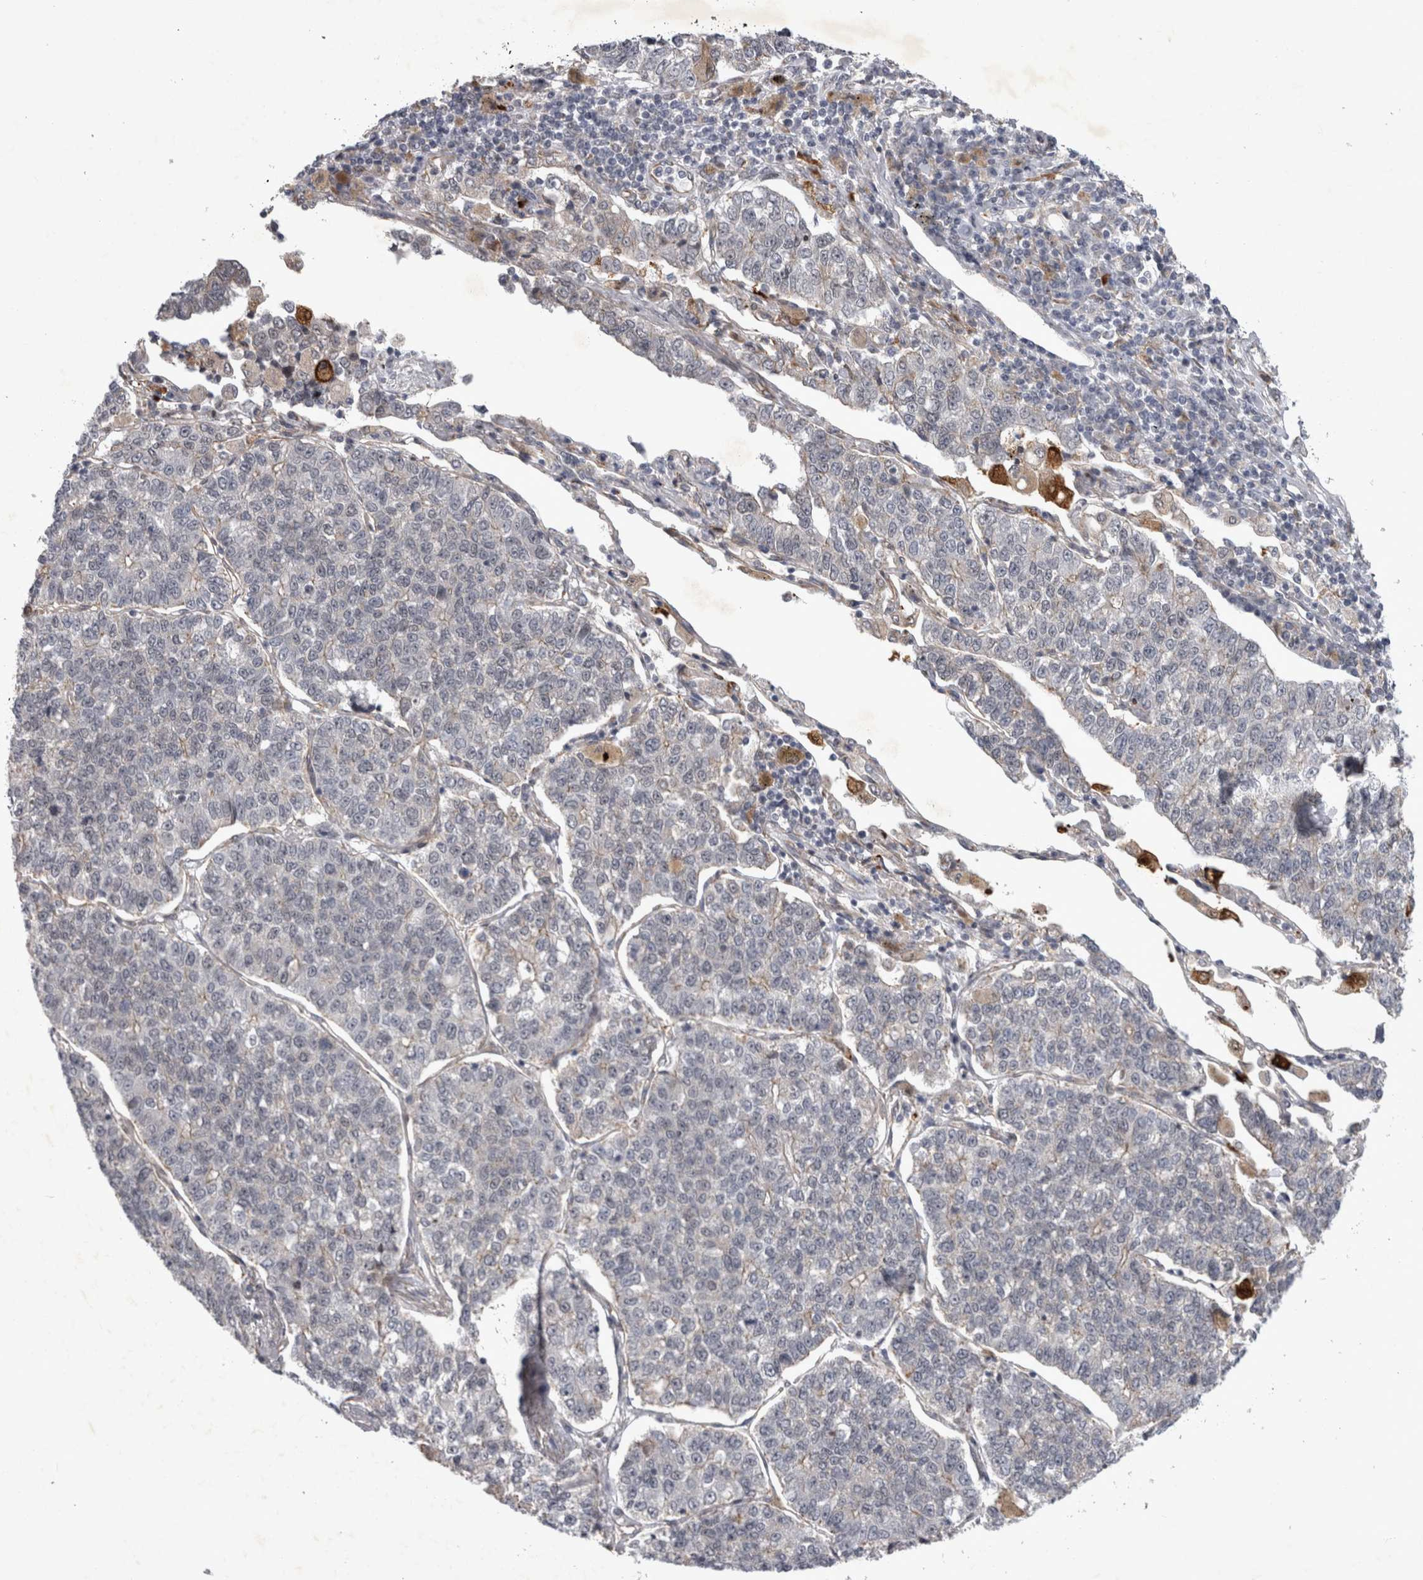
{"staining": {"intensity": "negative", "quantity": "none", "location": "none"}, "tissue": "lung cancer", "cell_type": "Tumor cells", "image_type": "cancer", "snomed": [{"axis": "morphology", "description": "Adenocarcinoma, NOS"}, {"axis": "topography", "description": "Lung"}], "caption": "Immunohistochemistry (IHC) micrograph of neoplastic tissue: human adenocarcinoma (lung) stained with DAB (3,3'-diaminobenzidine) displays no significant protein staining in tumor cells.", "gene": "PARP11", "patient": {"sex": "male", "age": 49}}